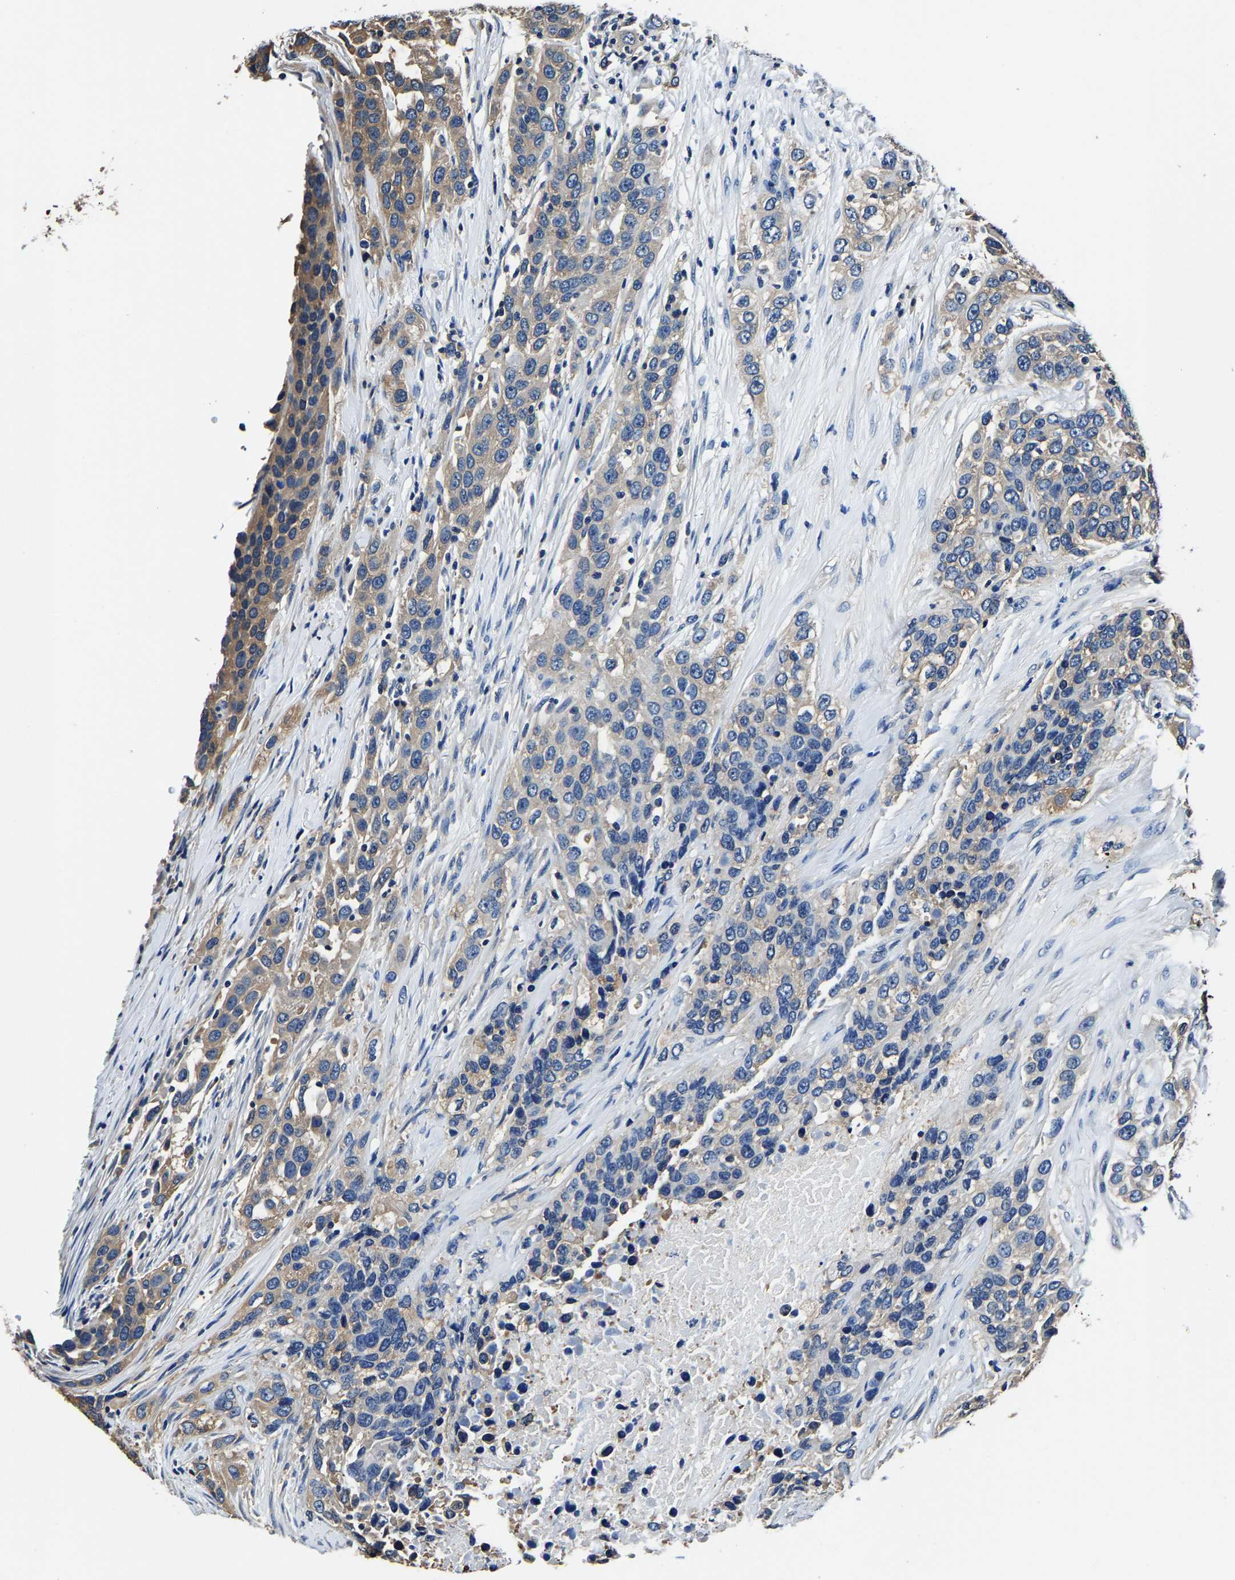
{"staining": {"intensity": "weak", "quantity": "<25%", "location": "cytoplasmic/membranous"}, "tissue": "urothelial cancer", "cell_type": "Tumor cells", "image_type": "cancer", "snomed": [{"axis": "morphology", "description": "Urothelial carcinoma, High grade"}, {"axis": "topography", "description": "Urinary bladder"}], "caption": "High magnification brightfield microscopy of high-grade urothelial carcinoma stained with DAB (brown) and counterstained with hematoxylin (blue): tumor cells show no significant positivity.", "gene": "ALDOB", "patient": {"sex": "female", "age": 80}}